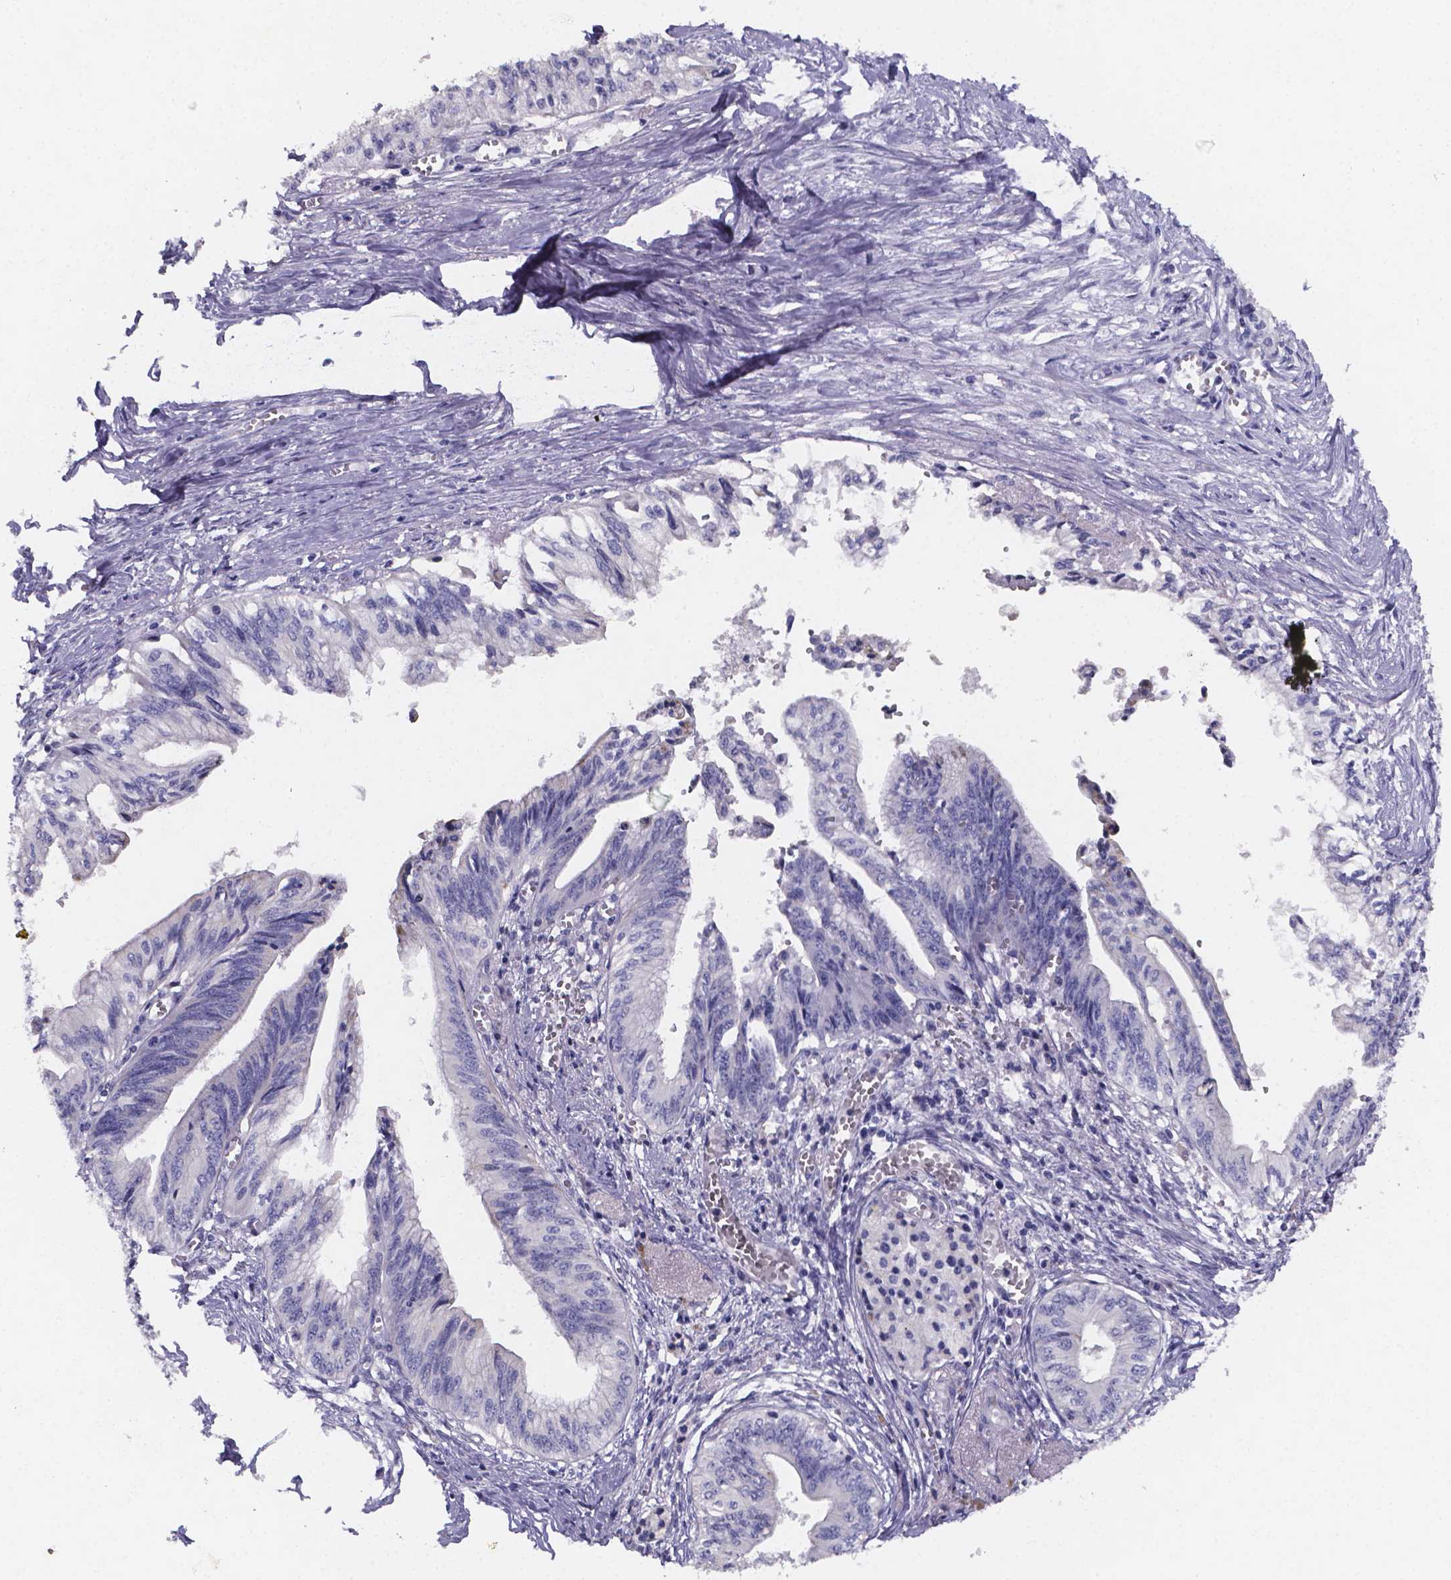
{"staining": {"intensity": "negative", "quantity": "none", "location": "none"}, "tissue": "pancreatic cancer", "cell_type": "Tumor cells", "image_type": "cancer", "snomed": [{"axis": "morphology", "description": "Adenocarcinoma, NOS"}, {"axis": "topography", "description": "Pancreas"}], "caption": "The histopathology image exhibits no significant expression in tumor cells of pancreatic cancer.", "gene": "PAH", "patient": {"sex": "female", "age": 61}}